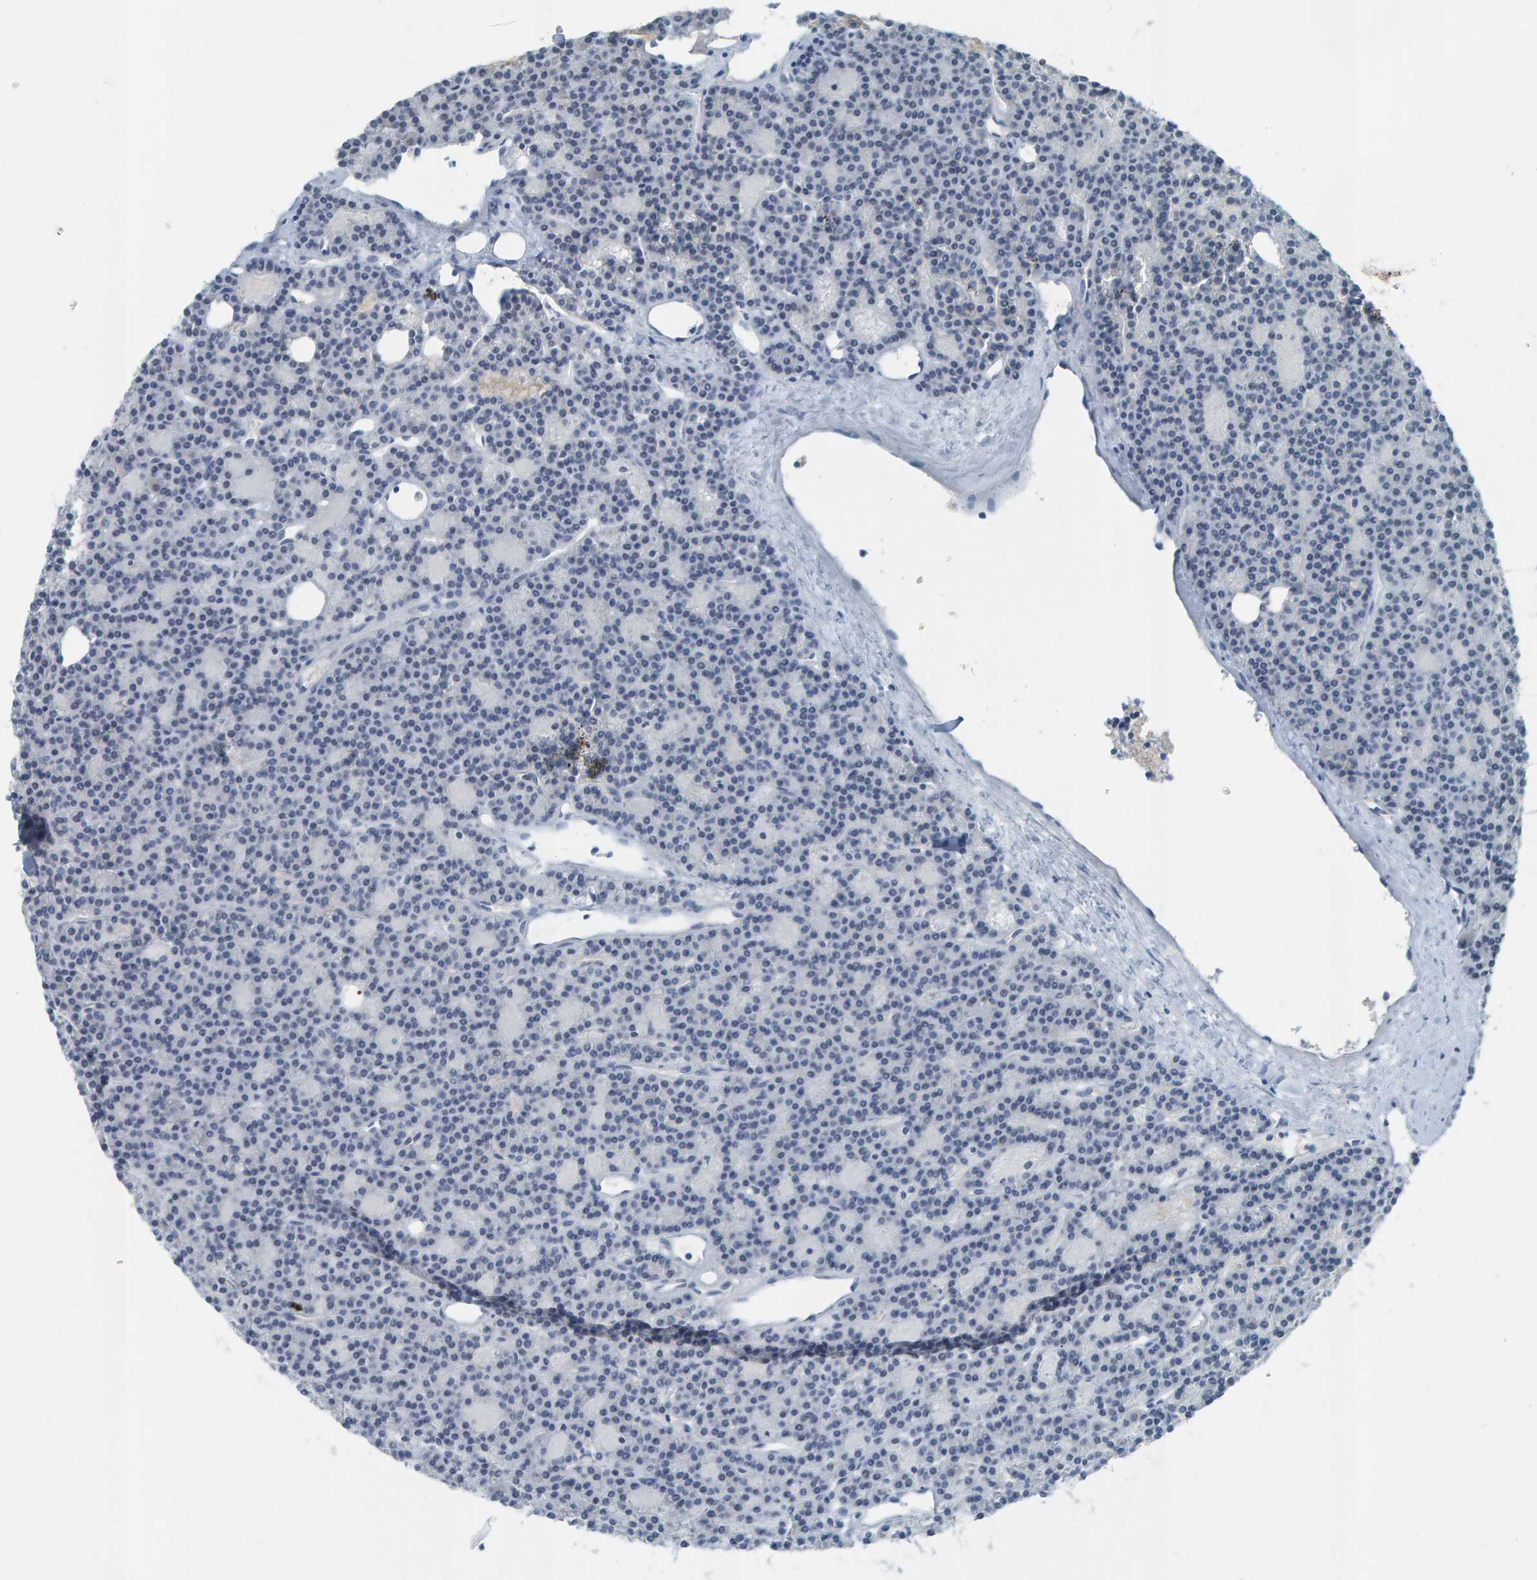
{"staining": {"intensity": "negative", "quantity": "none", "location": "none"}, "tissue": "parathyroid gland", "cell_type": "Glandular cells", "image_type": "normal", "snomed": [{"axis": "morphology", "description": "Normal tissue, NOS"}, {"axis": "morphology", "description": "Adenoma, NOS"}, {"axis": "topography", "description": "Parathyroid gland"}], "caption": "DAB immunohistochemical staining of unremarkable human parathyroid gland shows no significant expression in glandular cells. (Brightfield microscopy of DAB IHC at high magnification).", "gene": "CNP", "patient": {"sex": "female", "age": 57}}